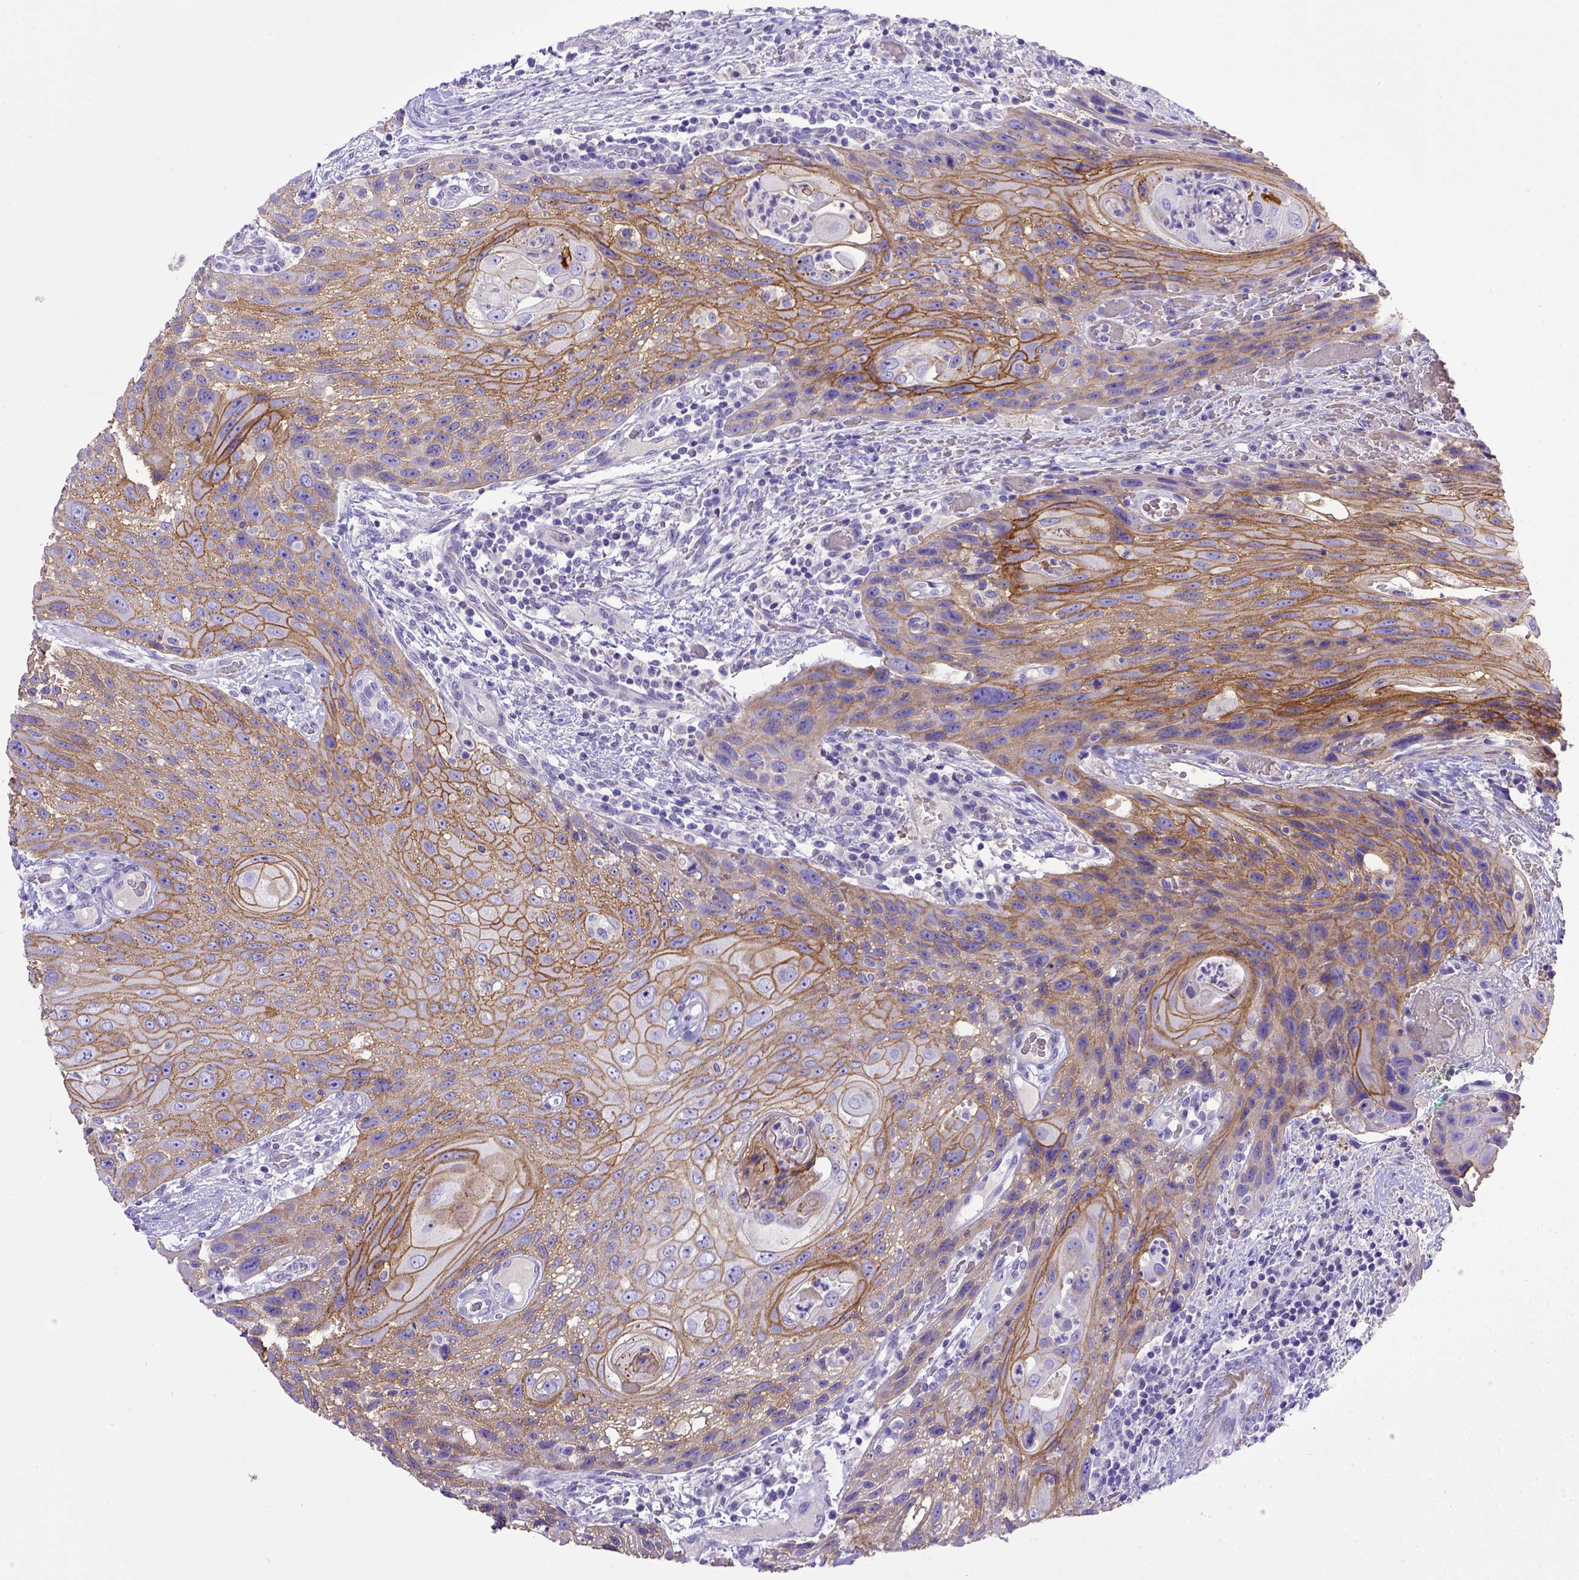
{"staining": {"intensity": "moderate", "quantity": ">75%", "location": "cytoplasmic/membranous"}, "tissue": "head and neck cancer", "cell_type": "Tumor cells", "image_type": "cancer", "snomed": [{"axis": "morphology", "description": "Squamous cell carcinoma, NOS"}, {"axis": "topography", "description": "Head-Neck"}], "caption": "Moderate cytoplasmic/membranous protein expression is identified in approximately >75% of tumor cells in squamous cell carcinoma (head and neck).", "gene": "BTN1A1", "patient": {"sex": "male", "age": 69}}